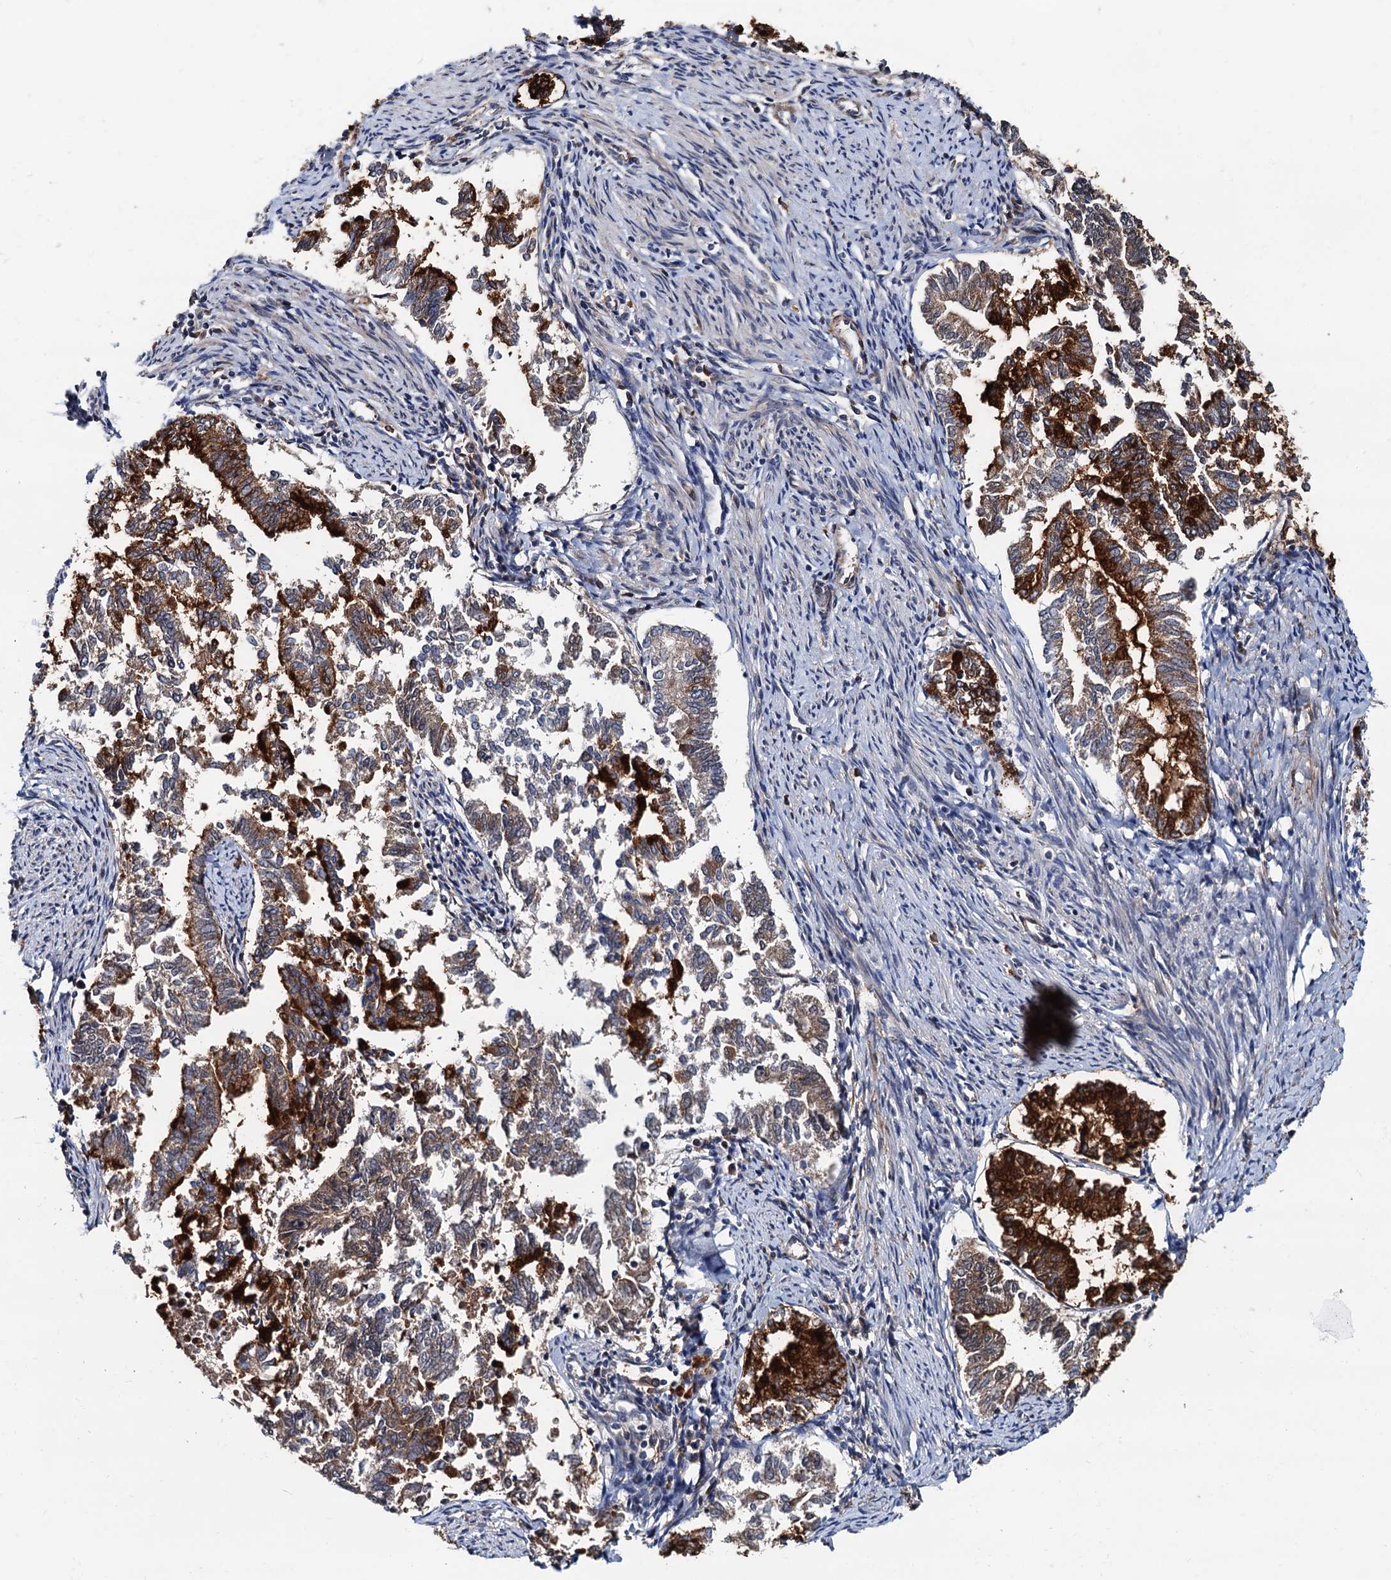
{"staining": {"intensity": "strong", "quantity": ">75%", "location": "cytoplasmic/membranous"}, "tissue": "endometrial cancer", "cell_type": "Tumor cells", "image_type": "cancer", "snomed": [{"axis": "morphology", "description": "Adenocarcinoma, NOS"}, {"axis": "topography", "description": "Endometrium"}], "caption": "Immunohistochemistry (DAB) staining of endometrial adenocarcinoma displays strong cytoplasmic/membranous protein positivity in about >75% of tumor cells.", "gene": "AAGAB", "patient": {"sex": "female", "age": 79}}